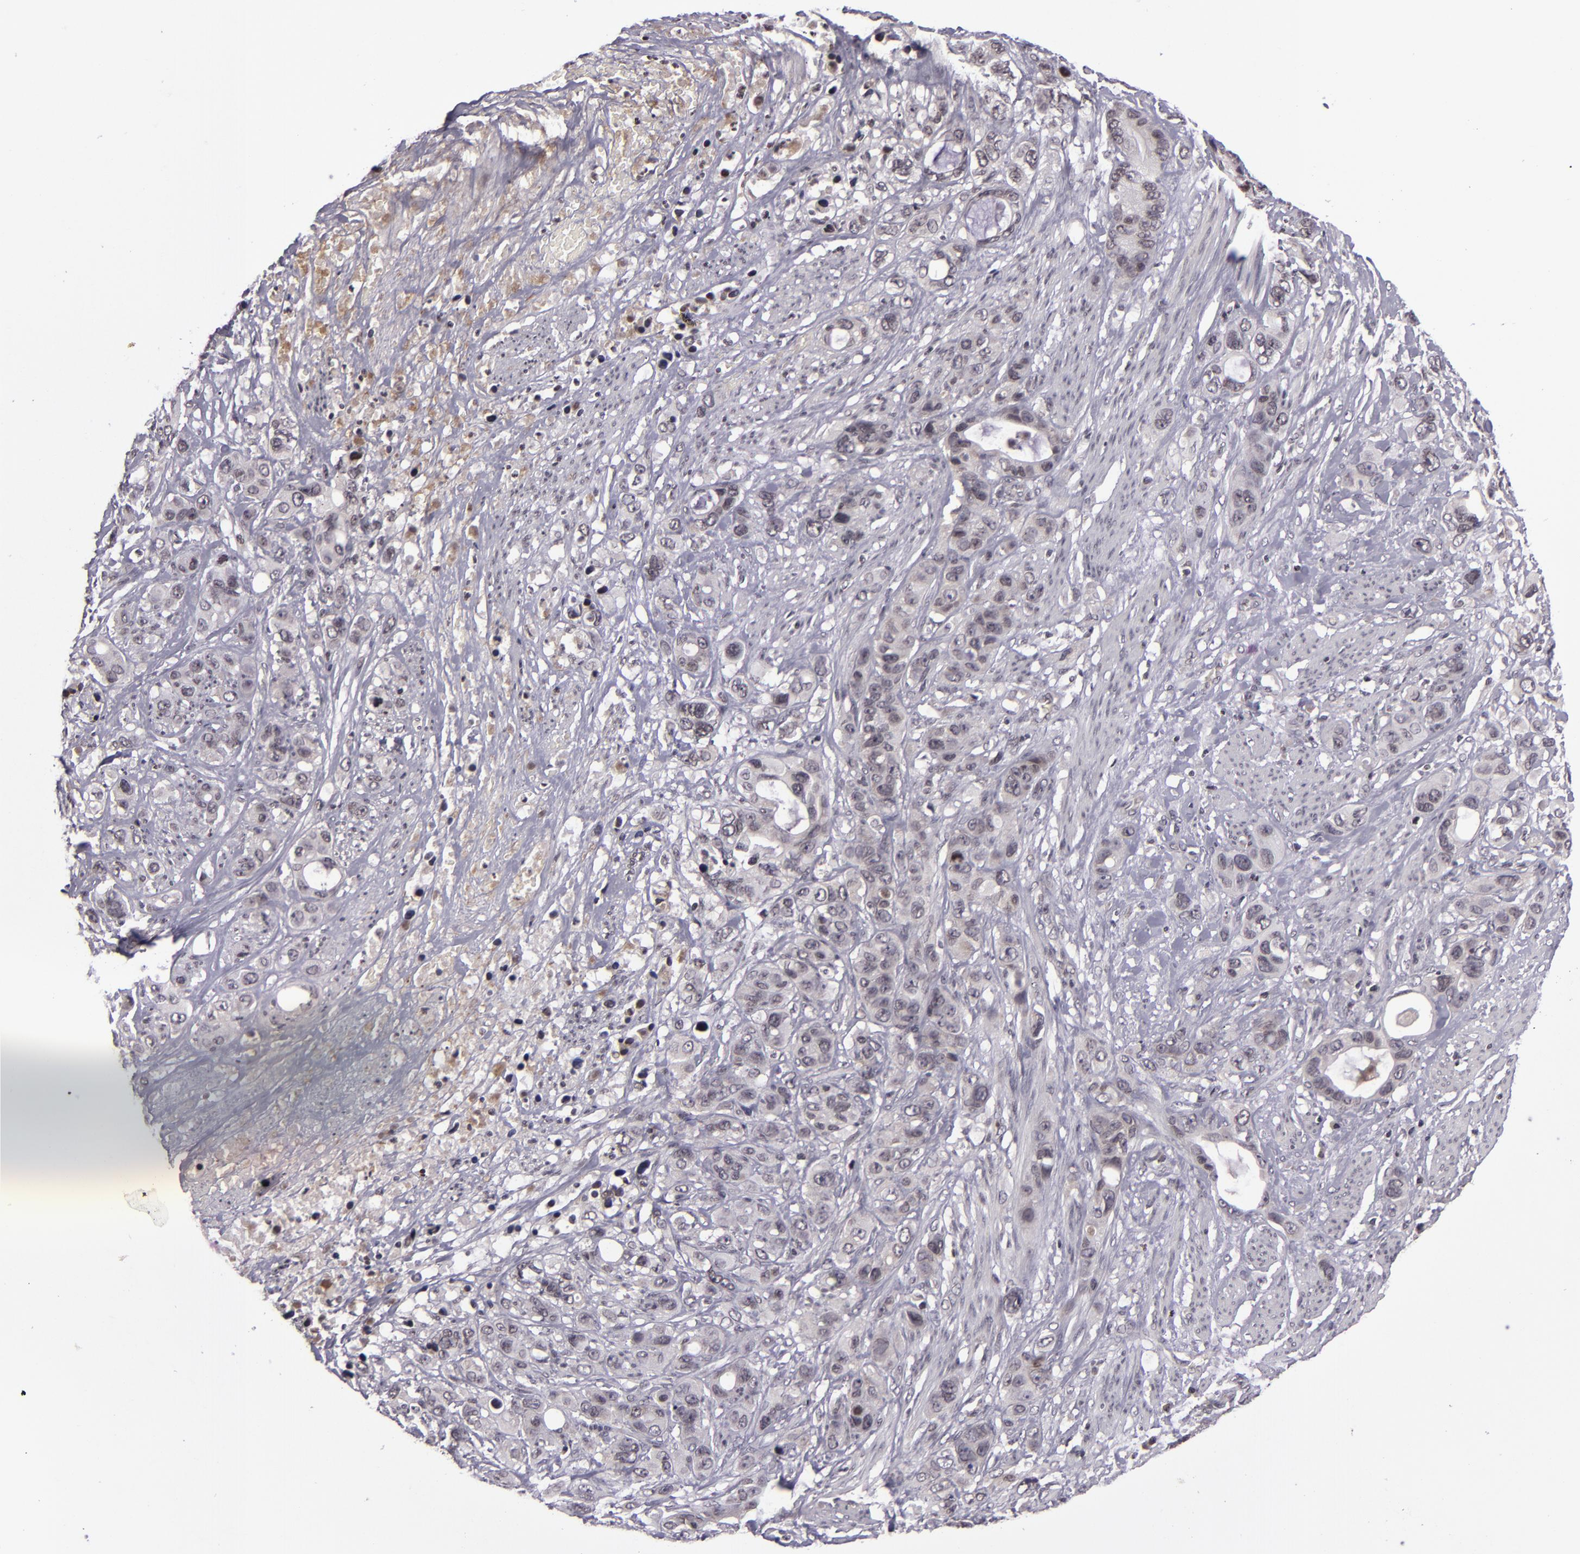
{"staining": {"intensity": "negative", "quantity": "none", "location": "none"}, "tissue": "stomach cancer", "cell_type": "Tumor cells", "image_type": "cancer", "snomed": [{"axis": "morphology", "description": "Adenocarcinoma, NOS"}, {"axis": "topography", "description": "Stomach, upper"}], "caption": "DAB immunohistochemical staining of adenocarcinoma (stomach) shows no significant expression in tumor cells.", "gene": "CASP8", "patient": {"sex": "male", "age": 47}}